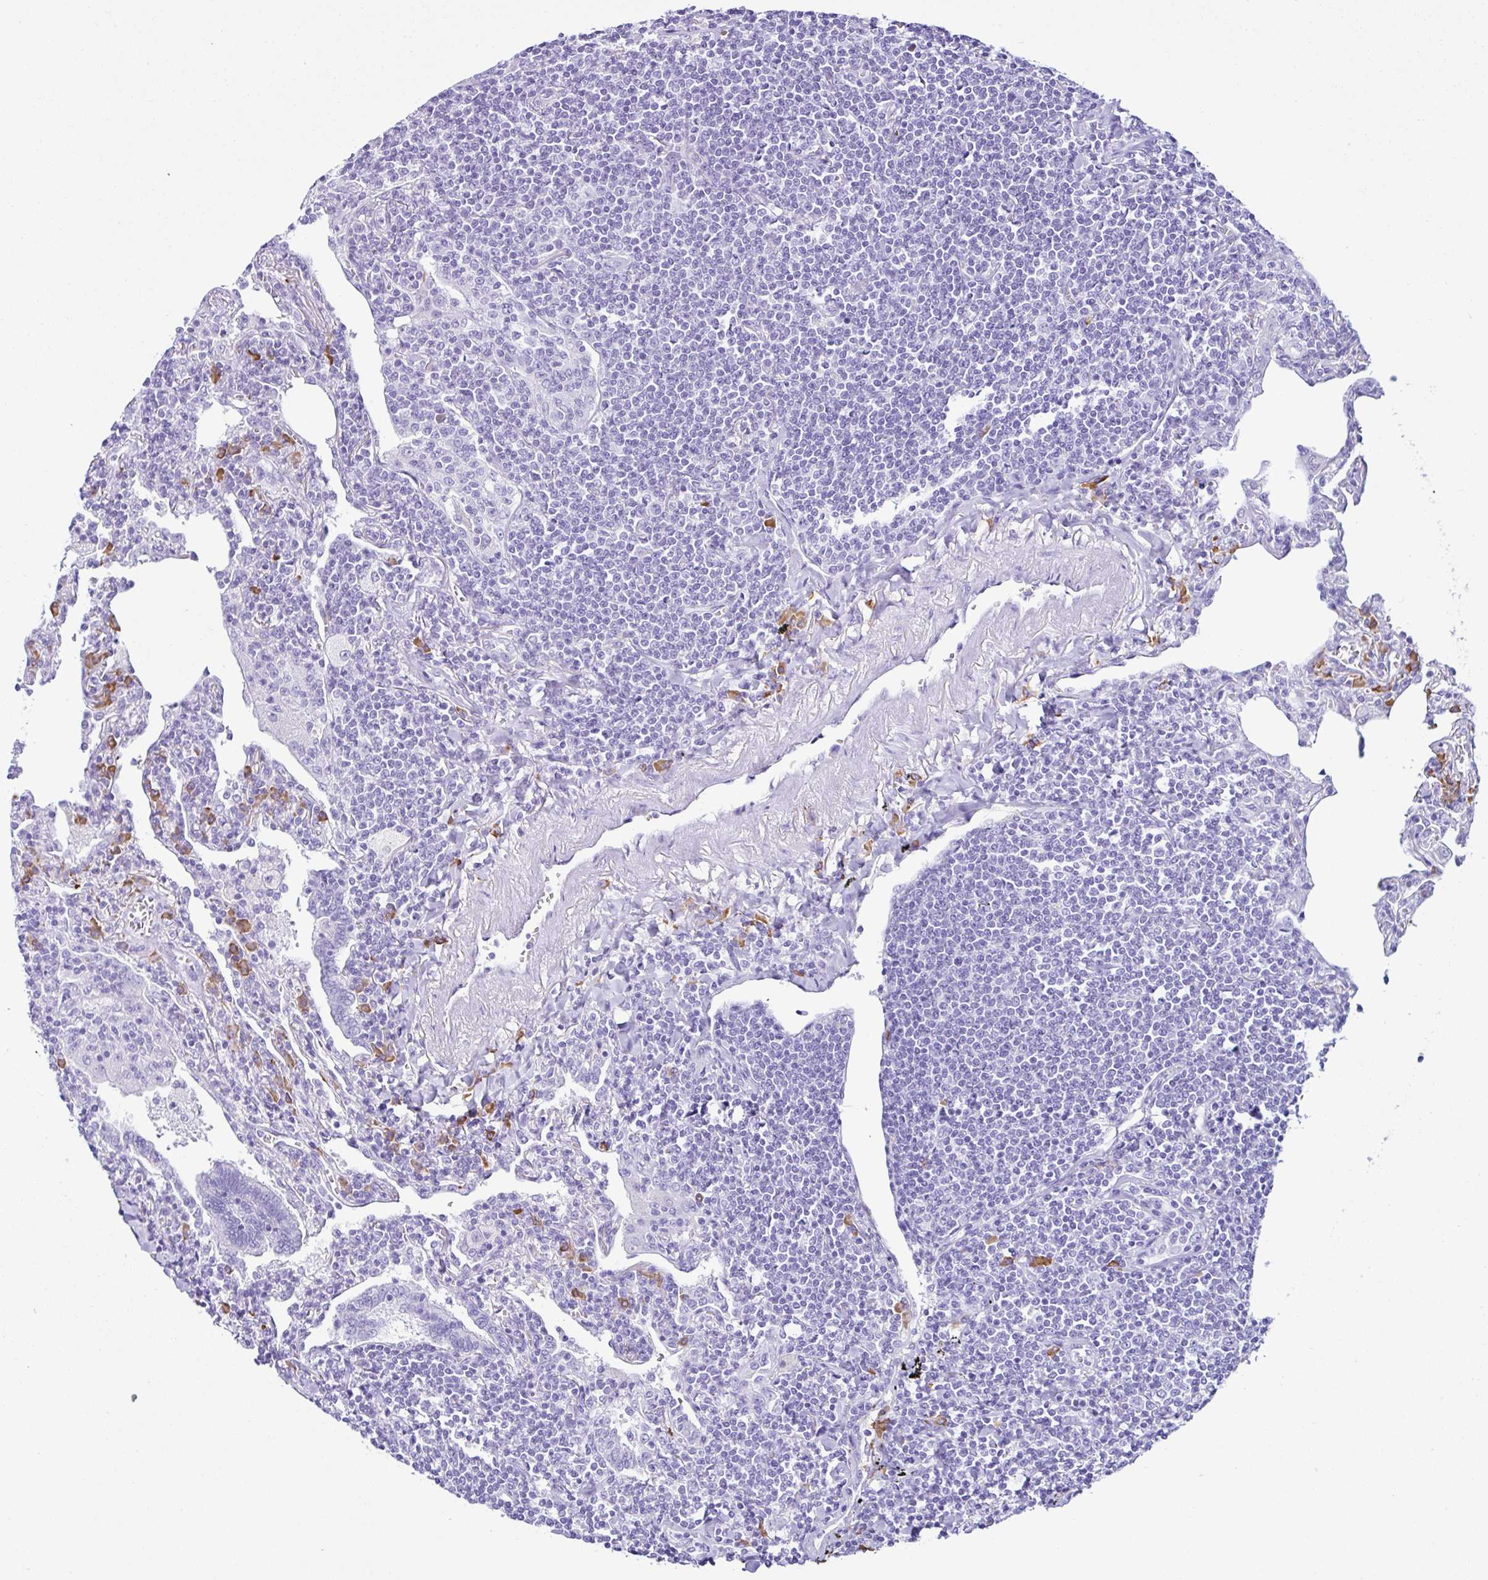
{"staining": {"intensity": "negative", "quantity": "none", "location": "none"}, "tissue": "lymphoma", "cell_type": "Tumor cells", "image_type": "cancer", "snomed": [{"axis": "morphology", "description": "Malignant lymphoma, non-Hodgkin's type, Low grade"}, {"axis": "topography", "description": "Lung"}], "caption": "Tumor cells show no significant protein positivity in lymphoma. The staining was performed using DAB to visualize the protein expression in brown, while the nuclei were stained in blue with hematoxylin (Magnification: 20x).", "gene": "PIGF", "patient": {"sex": "female", "age": 71}}